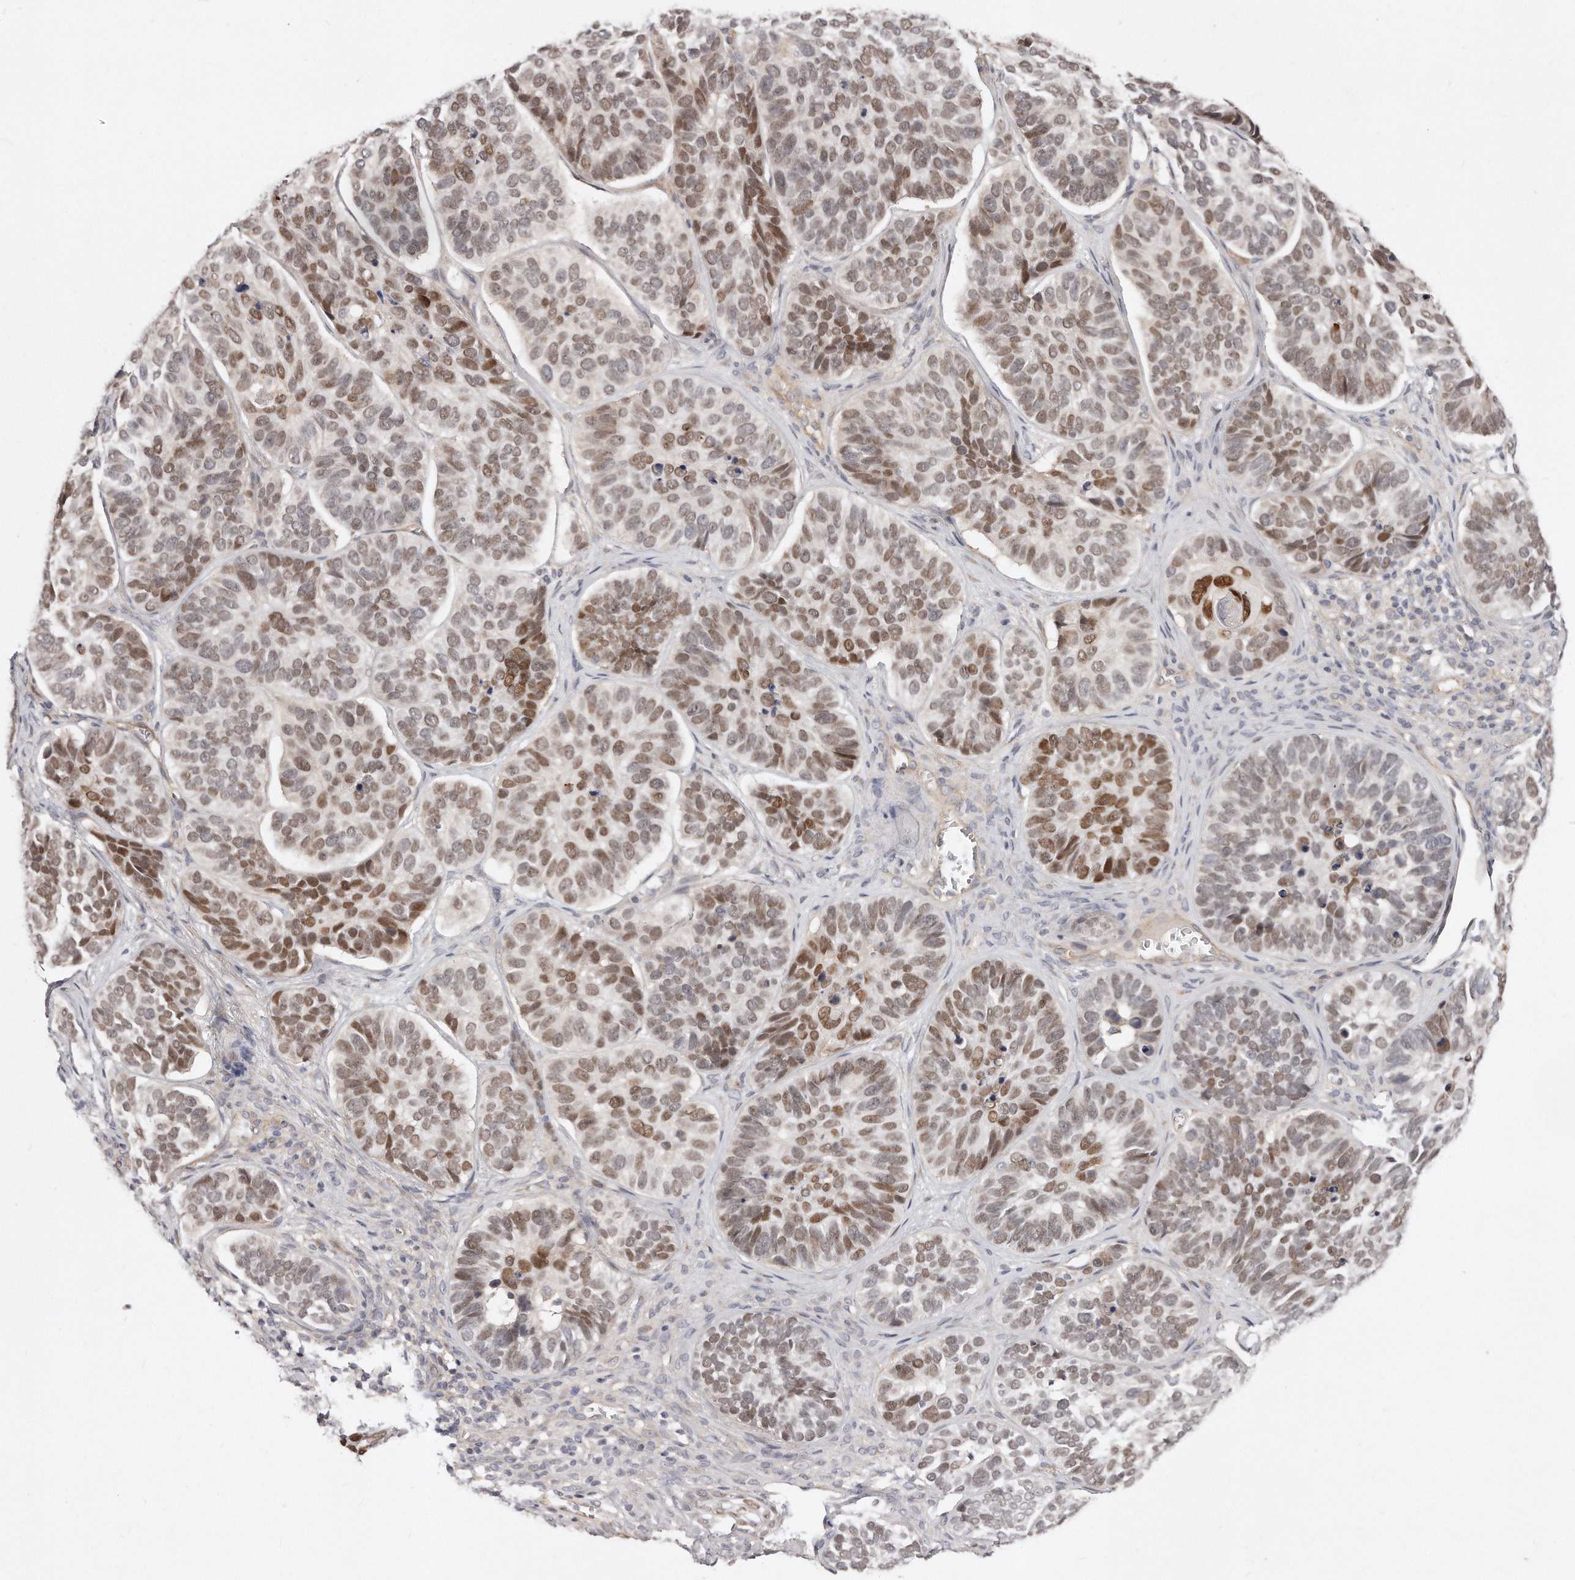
{"staining": {"intensity": "moderate", "quantity": ">75%", "location": "nuclear"}, "tissue": "skin cancer", "cell_type": "Tumor cells", "image_type": "cancer", "snomed": [{"axis": "morphology", "description": "Basal cell carcinoma"}, {"axis": "topography", "description": "Skin"}], "caption": "Approximately >75% of tumor cells in skin cancer (basal cell carcinoma) reveal moderate nuclear protein expression as visualized by brown immunohistochemical staining.", "gene": "CASZ1", "patient": {"sex": "male", "age": 62}}